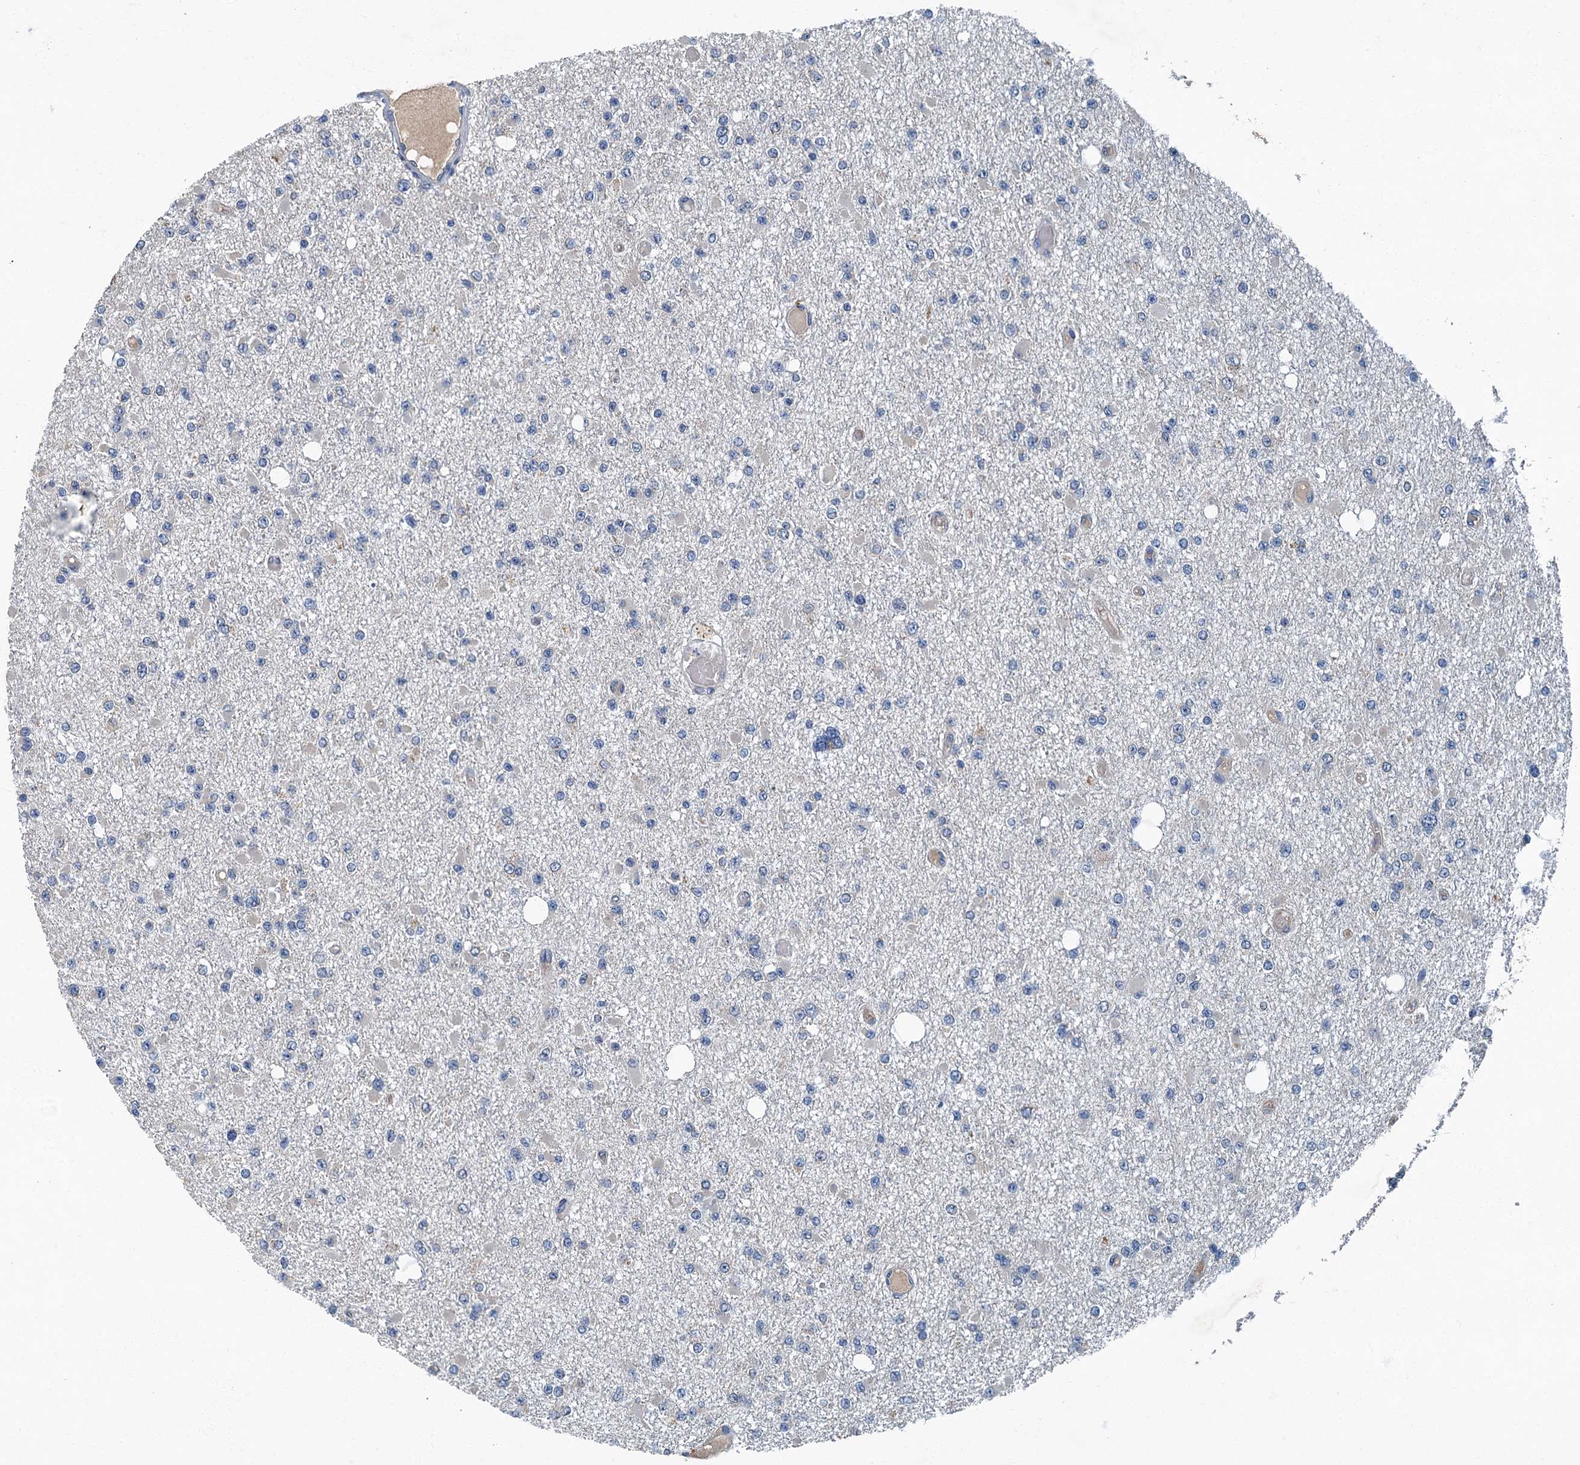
{"staining": {"intensity": "negative", "quantity": "none", "location": "none"}, "tissue": "glioma", "cell_type": "Tumor cells", "image_type": "cancer", "snomed": [{"axis": "morphology", "description": "Glioma, malignant, Low grade"}, {"axis": "topography", "description": "Brain"}], "caption": "IHC micrograph of neoplastic tissue: glioma stained with DAB (3,3'-diaminobenzidine) reveals no significant protein staining in tumor cells.", "gene": "DDX49", "patient": {"sex": "female", "age": 22}}